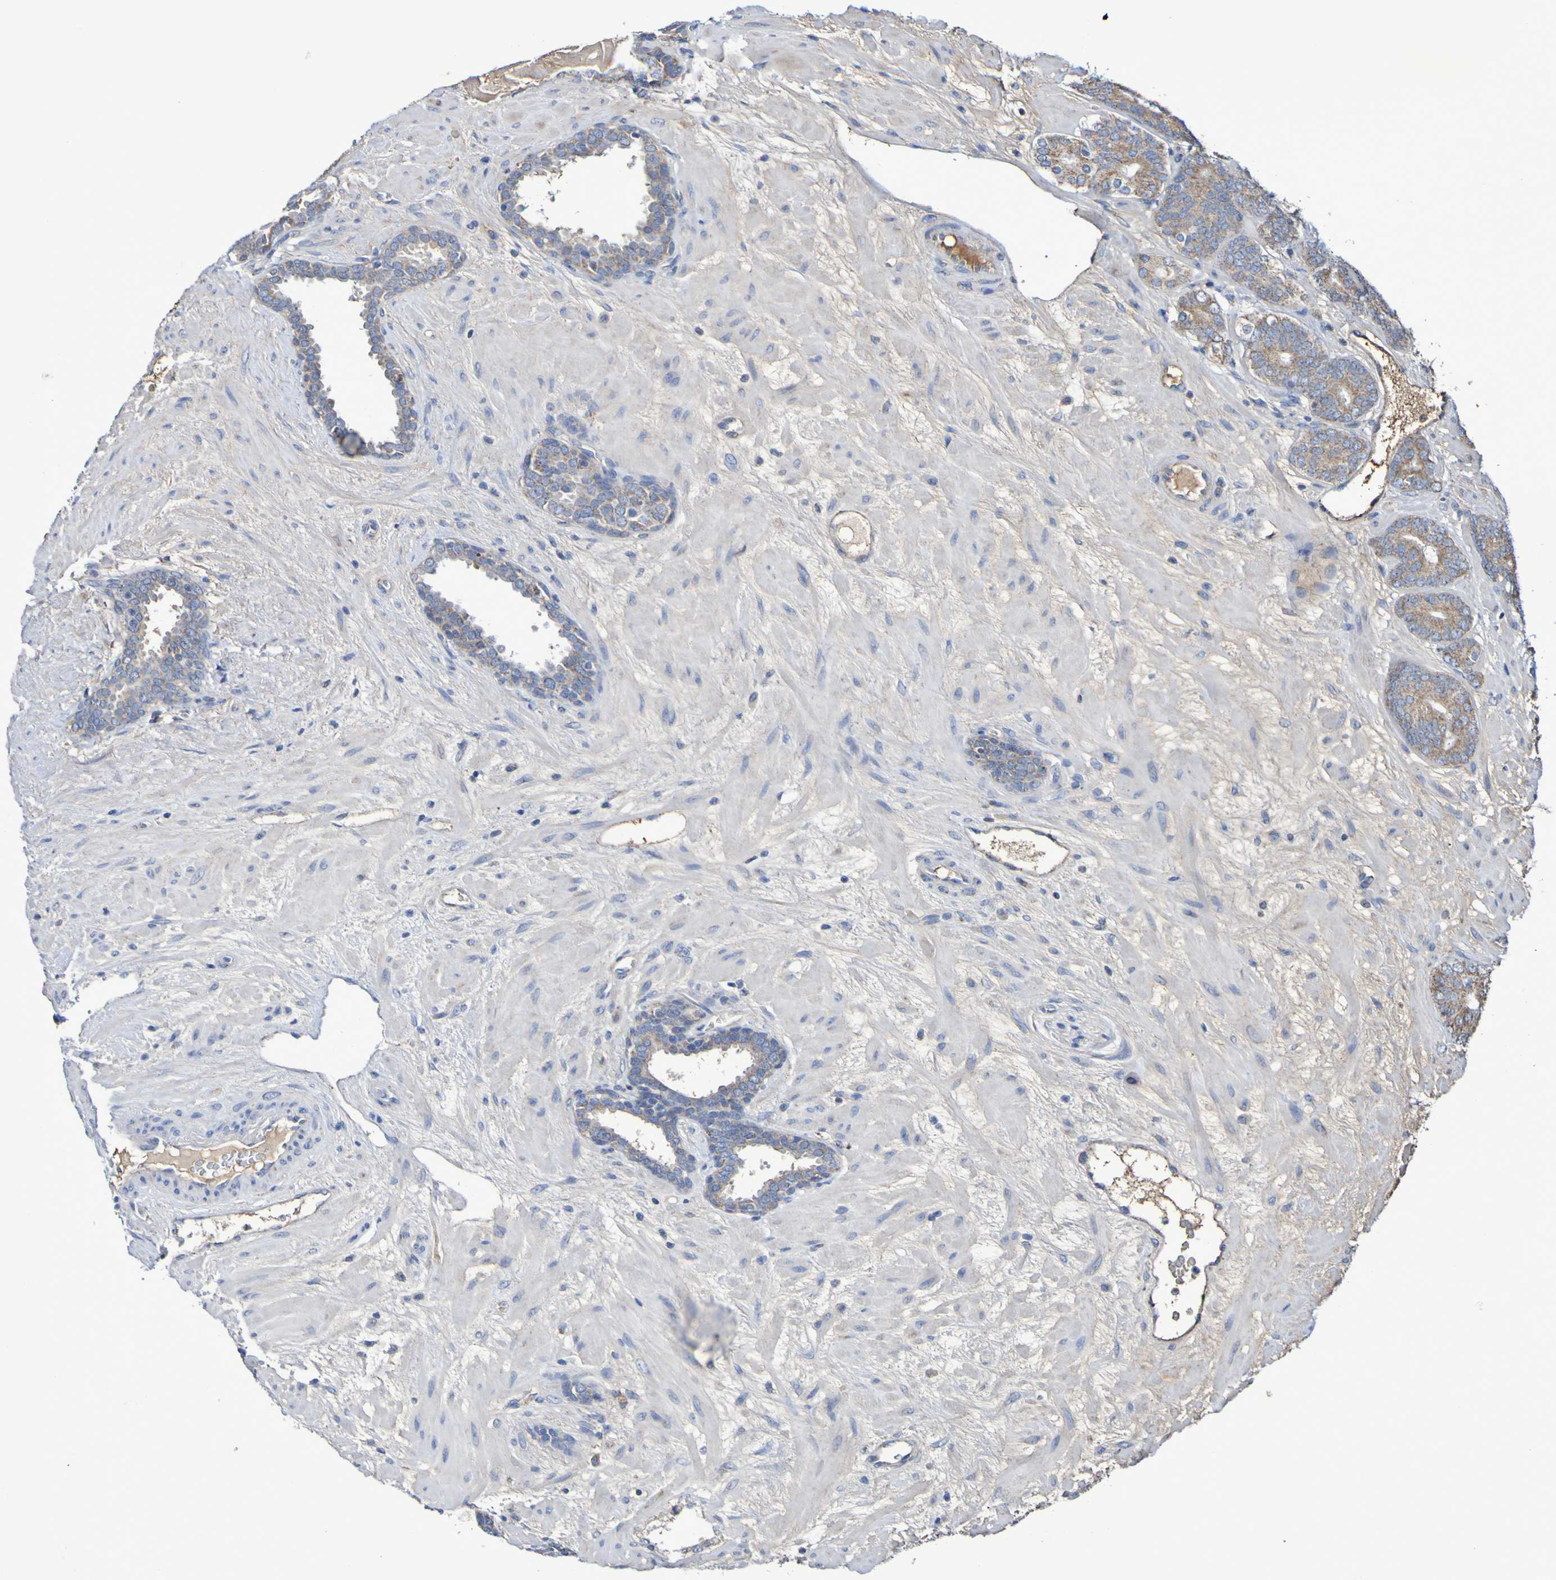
{"staining": {"intensity": "weak", "quantity": ">75%", "location": "cytoplasmic/membranous"}, "tissue": "prostate cancer", "cell_type": "Tumor cells", "image_type": "cancer", "snomed": [{"axis": "morphology", "description": "Adenocarcinoma, Low grade"}, {"axis": "topography", "description": "Prostate"}], "caption": "Prostate cancer tissue exhibits weak cytoplasmic/membranous staining in about >75% of tumor cells (Stains: DAB in brown, nuclei in blue, Microscopy: brightfield microscopy at high magnification).", "gene": "CNTN2", "patient": {"sex": "male", "age": 63}}